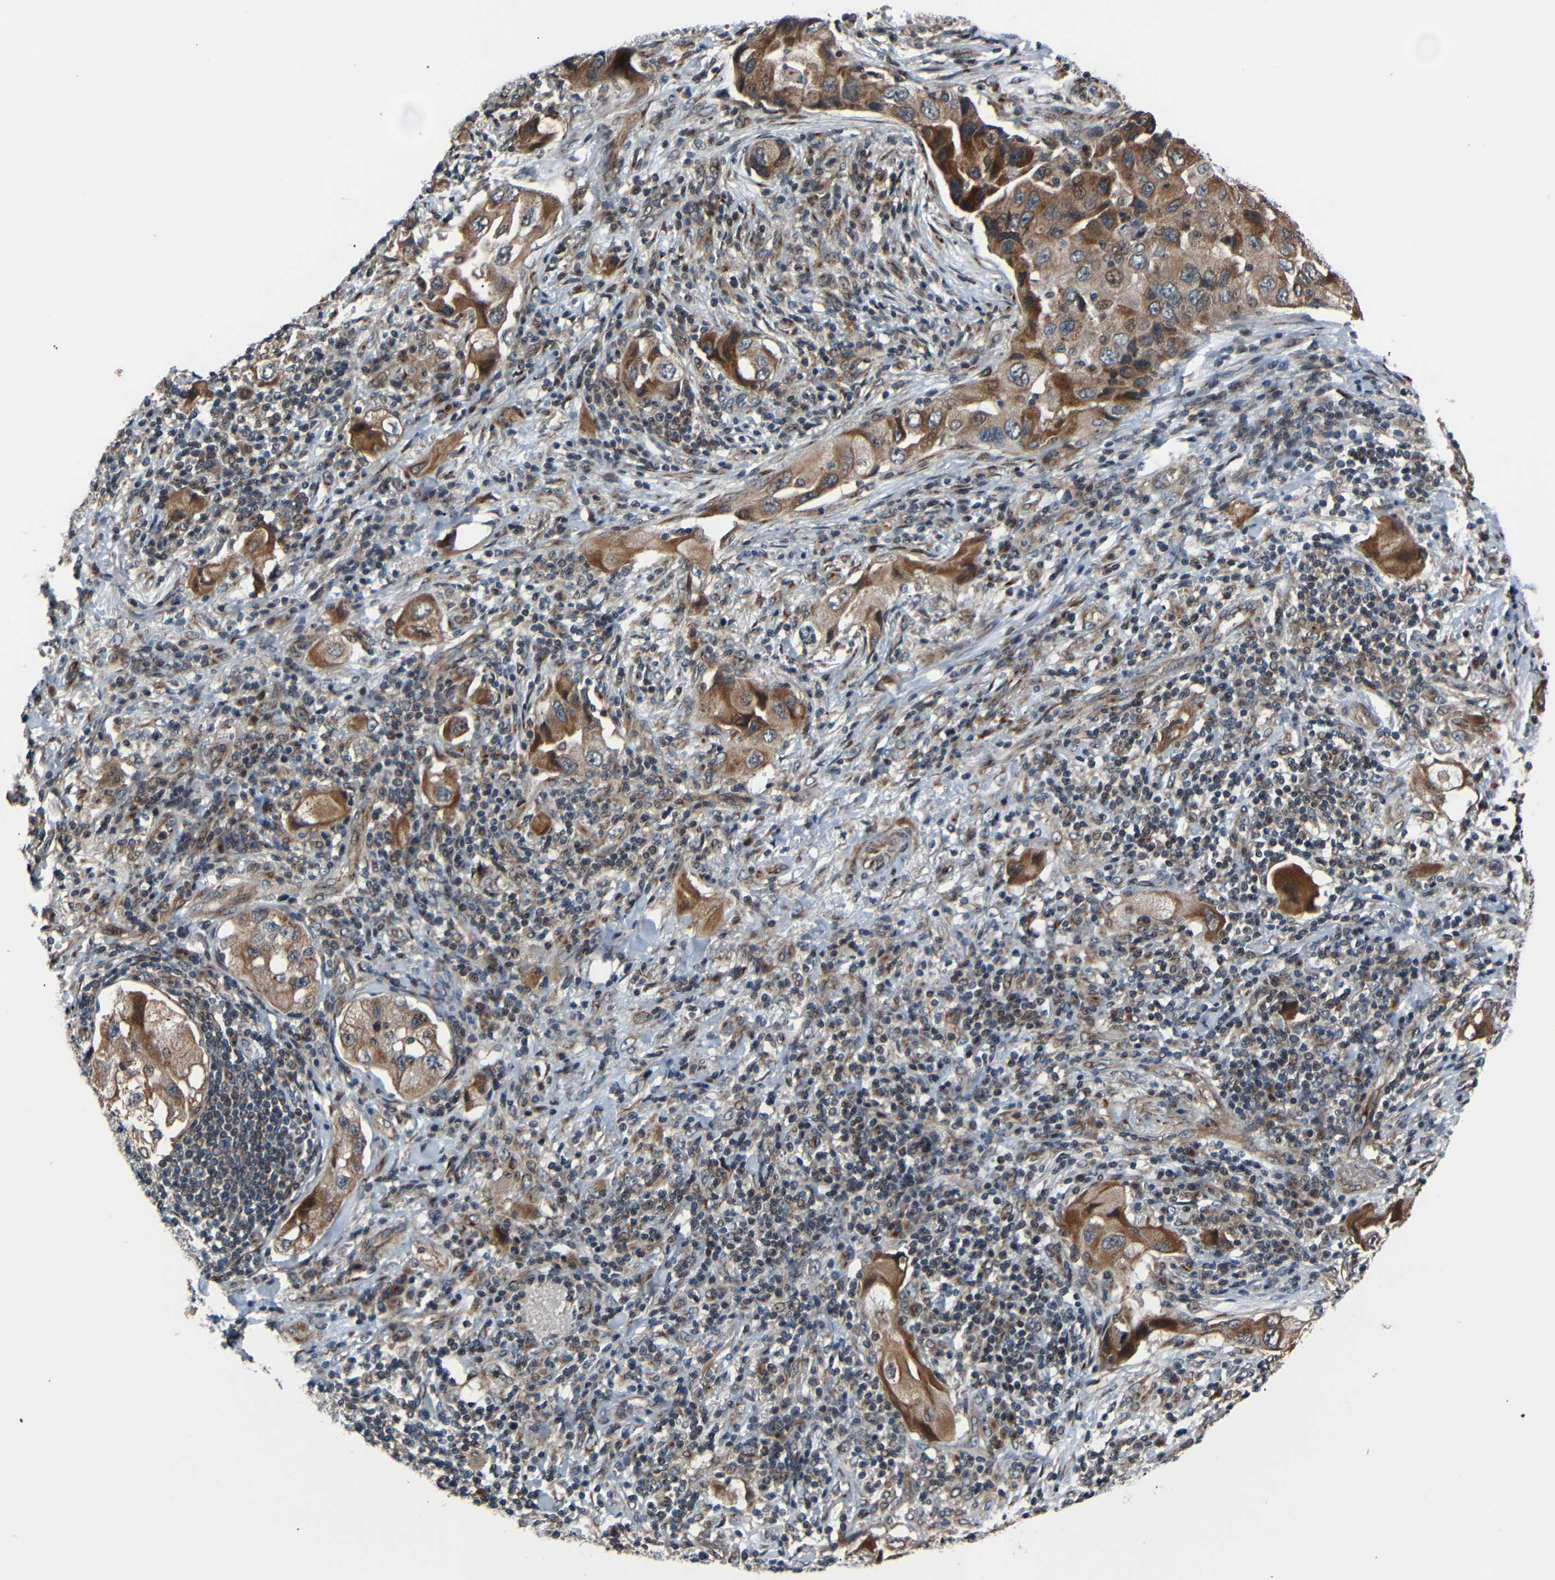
{"staining": {"intensity": "moderate", "quantity": ">75%", "location": "cytoplasmic/membranous,nuclear"}, "tissue": "lung cancer", "cell_type": "Tumor cells", "image_type": "cancer", "snomed": [{"axis": "morphology", "description": "Adenocarcinoma, NOS"}, {"axis": "topography", "description": "Lung"}], "caption": "IHC (DAB (3,3'-diaminobenzidine)) staining of human lung adenocarcinoma demonstrates moderate cytoplasmic/membranous and nuclear protein positivity in approximately >75% of tumor cells.", "gene": "AKAP9", "patient": {"sex": "female", "age": 65}}